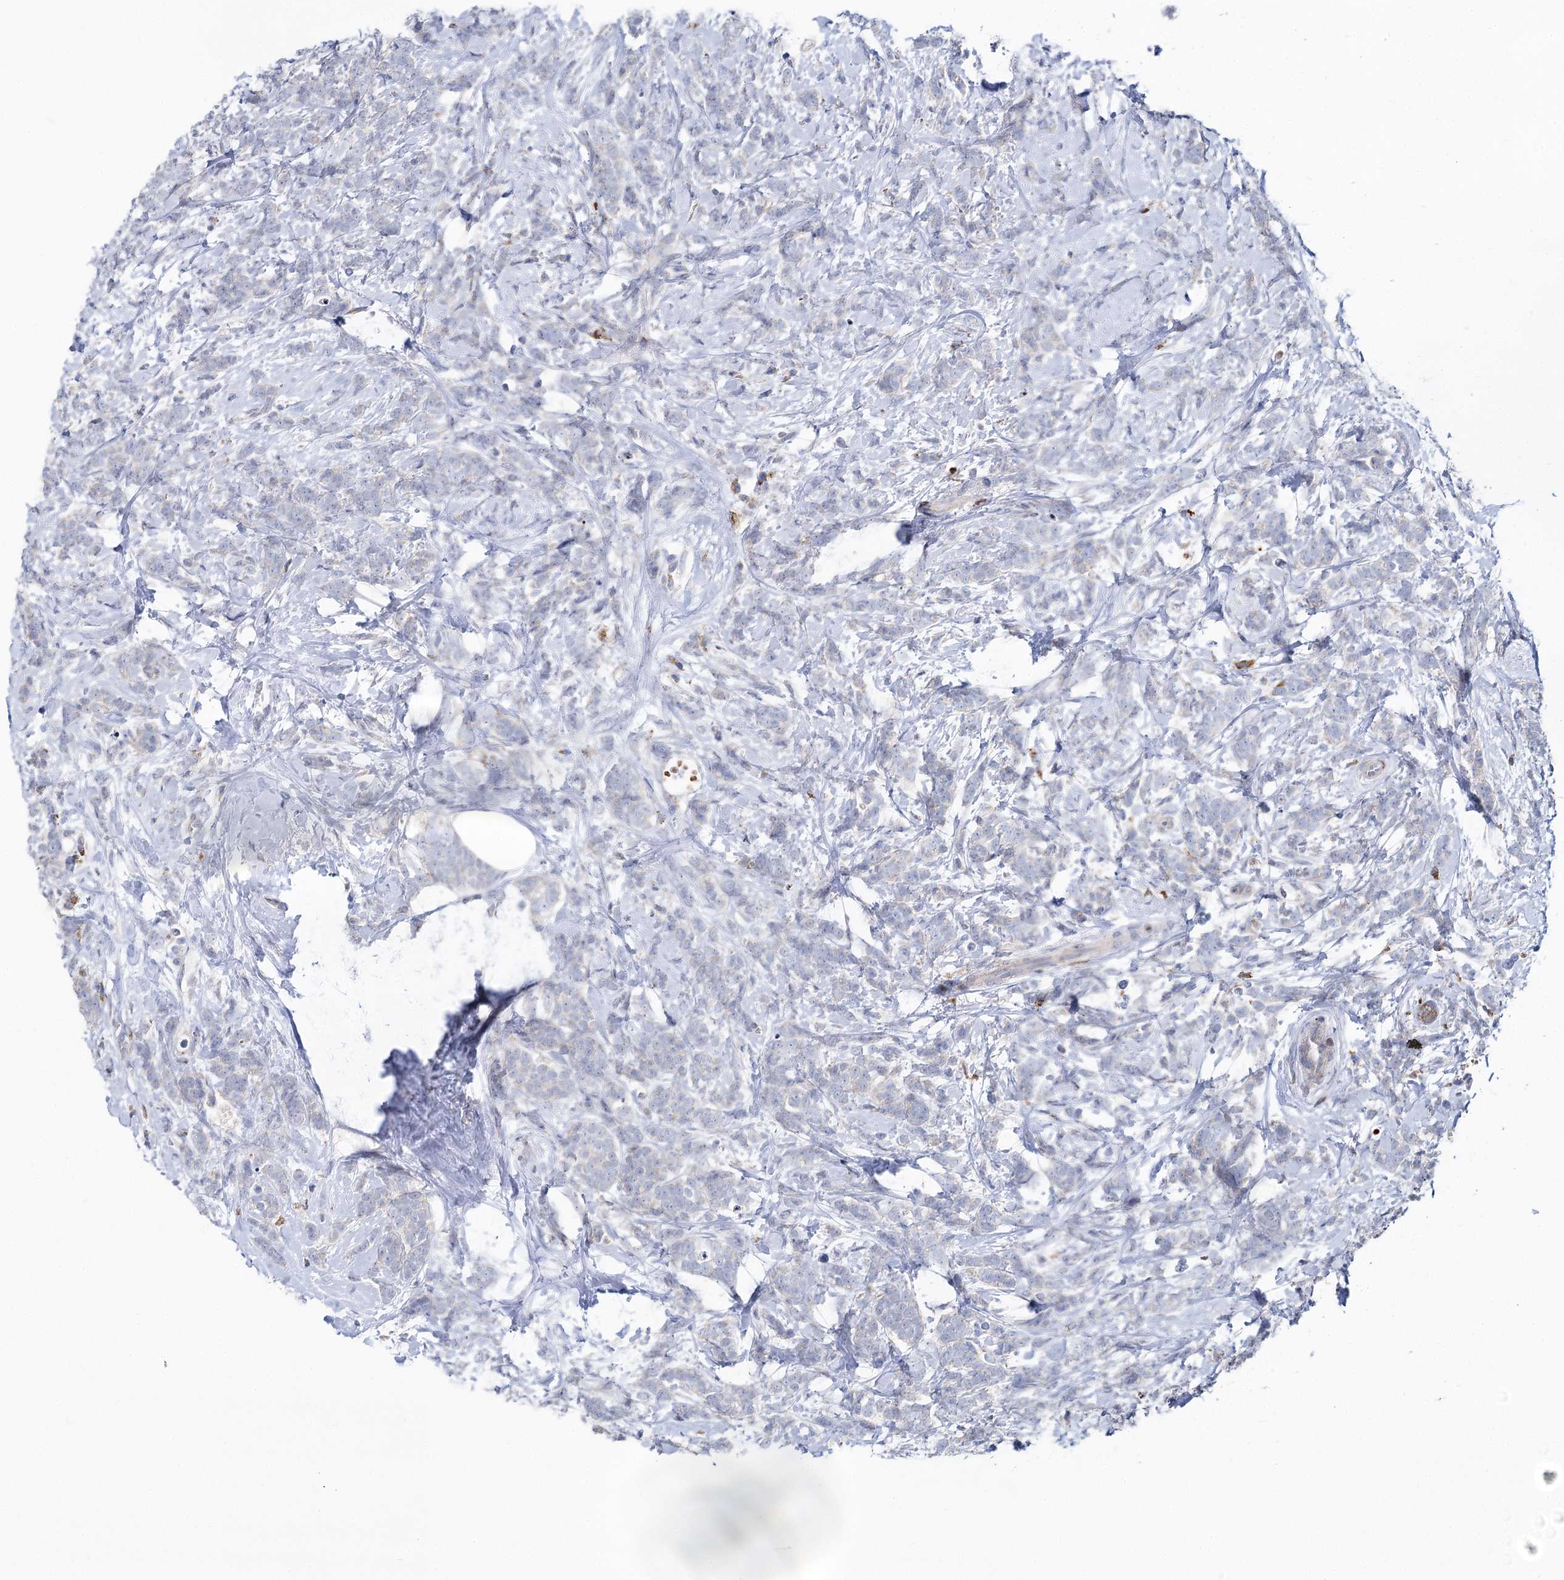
{"staining": {"intensity": "negative", "quantity": "none", "location": "none"}, "tissue": "breast cancer", "cell_type": "Tumor cells", "image_type": "cancer", "snomed": [{"axis": "morphology", "description": "Lobular carcinoma"}, {"axis": "topography", "description": "Breast"}], "caption": "Protein analysis of lobular carcinoma (breast) reveals no significant positivity in tumor cells.", "gene": "PTGR1", "patient": {"sex": "female", "age": 58}}